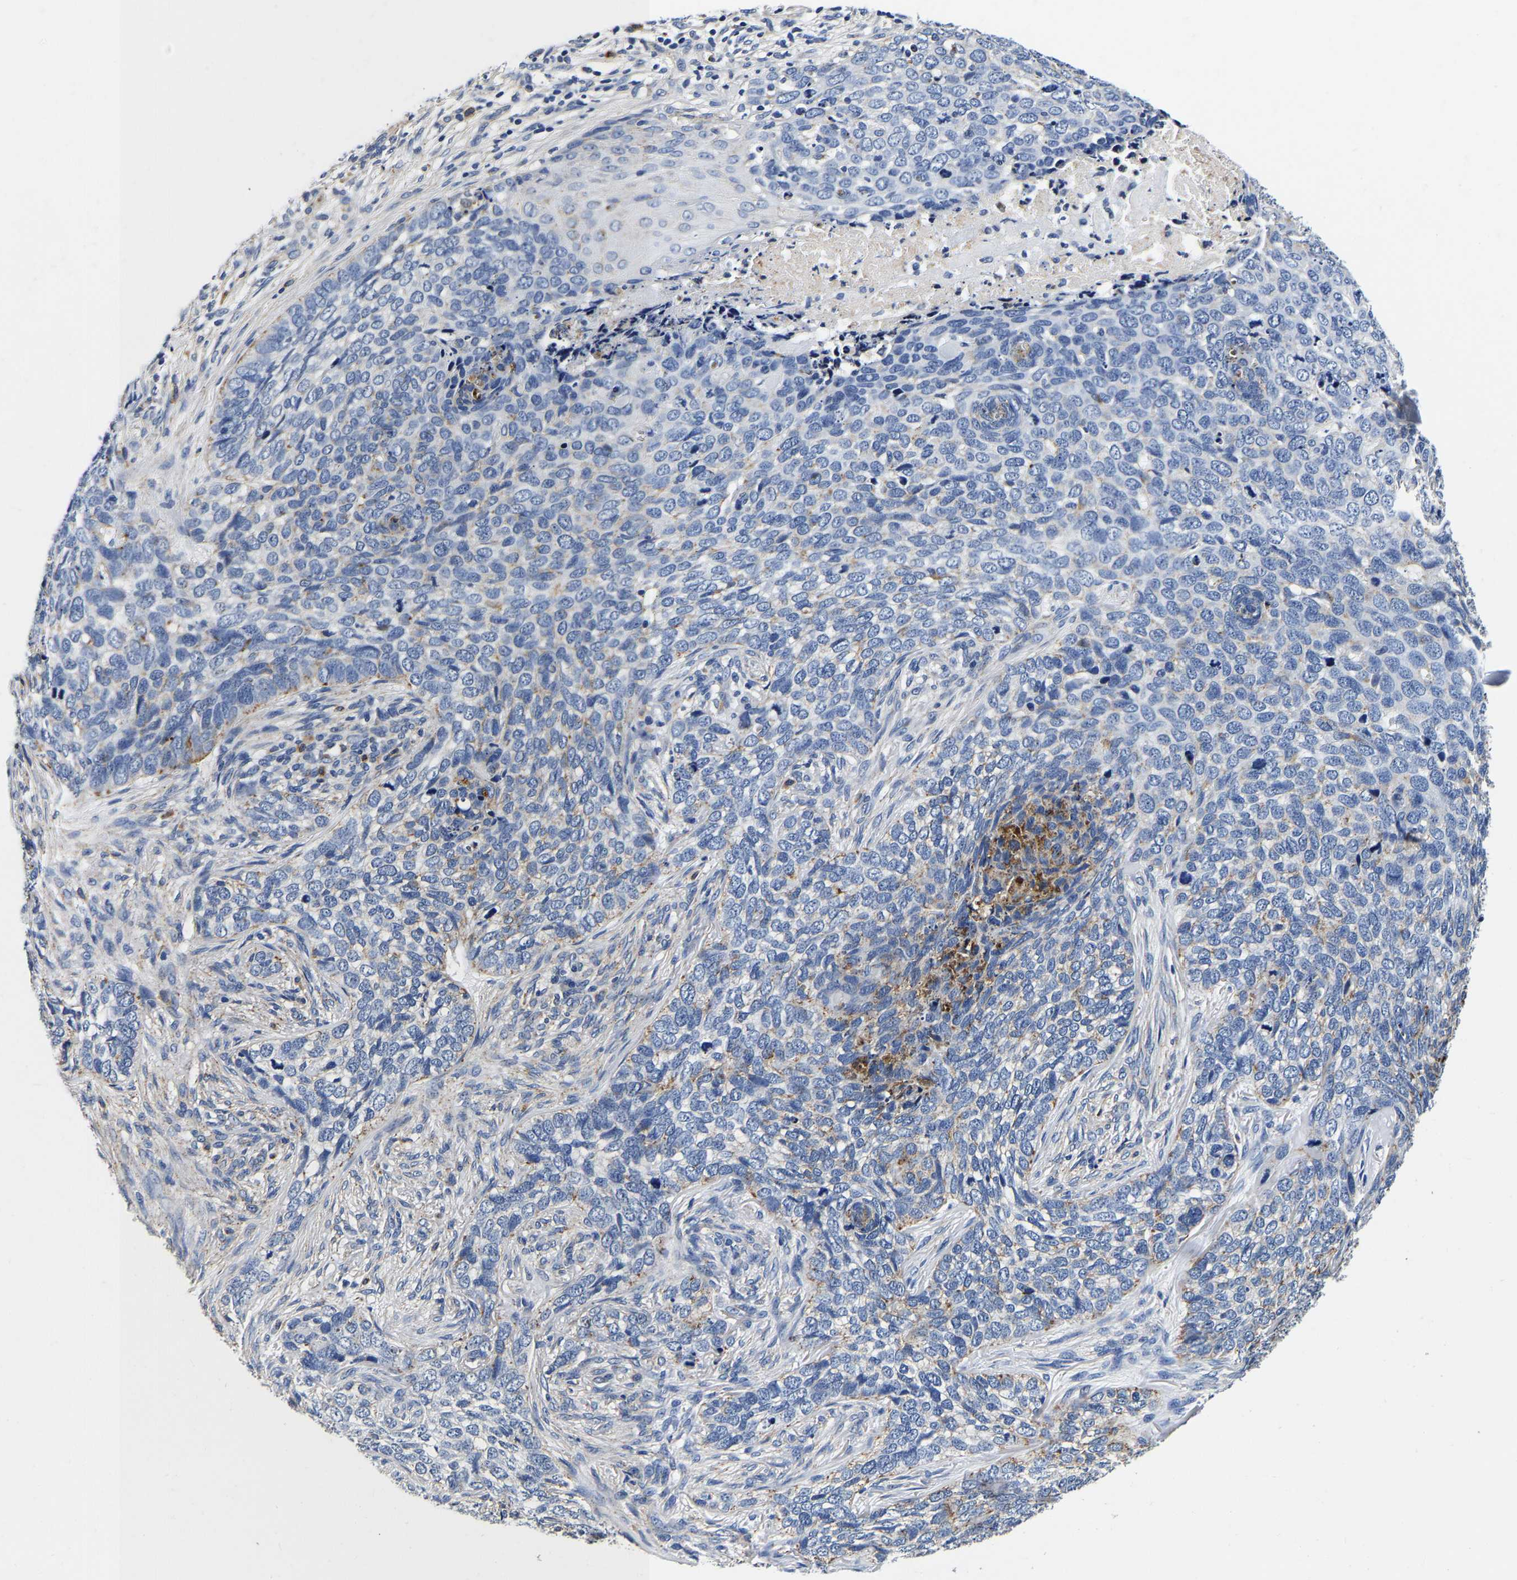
{"staining": {"intensity": "weak", "quantity": "<25%", "location": "cytoplasmic/membranous"}, "tissue": "skin cancer", "cell_type": "Tumor cells", "image_type": "cancer", "snomed": [{"axis": "morphology", "description": "Basal cell carcinoma"}, {"axis": "topography", "description": "Skin"}], "caption": "Immunohistochemistry (IHC) of human basal cell carcinoma (skin) displays no expression in tumor cells.", "gene": "GRN", "patient": {"sex": "female", "age": 64}}